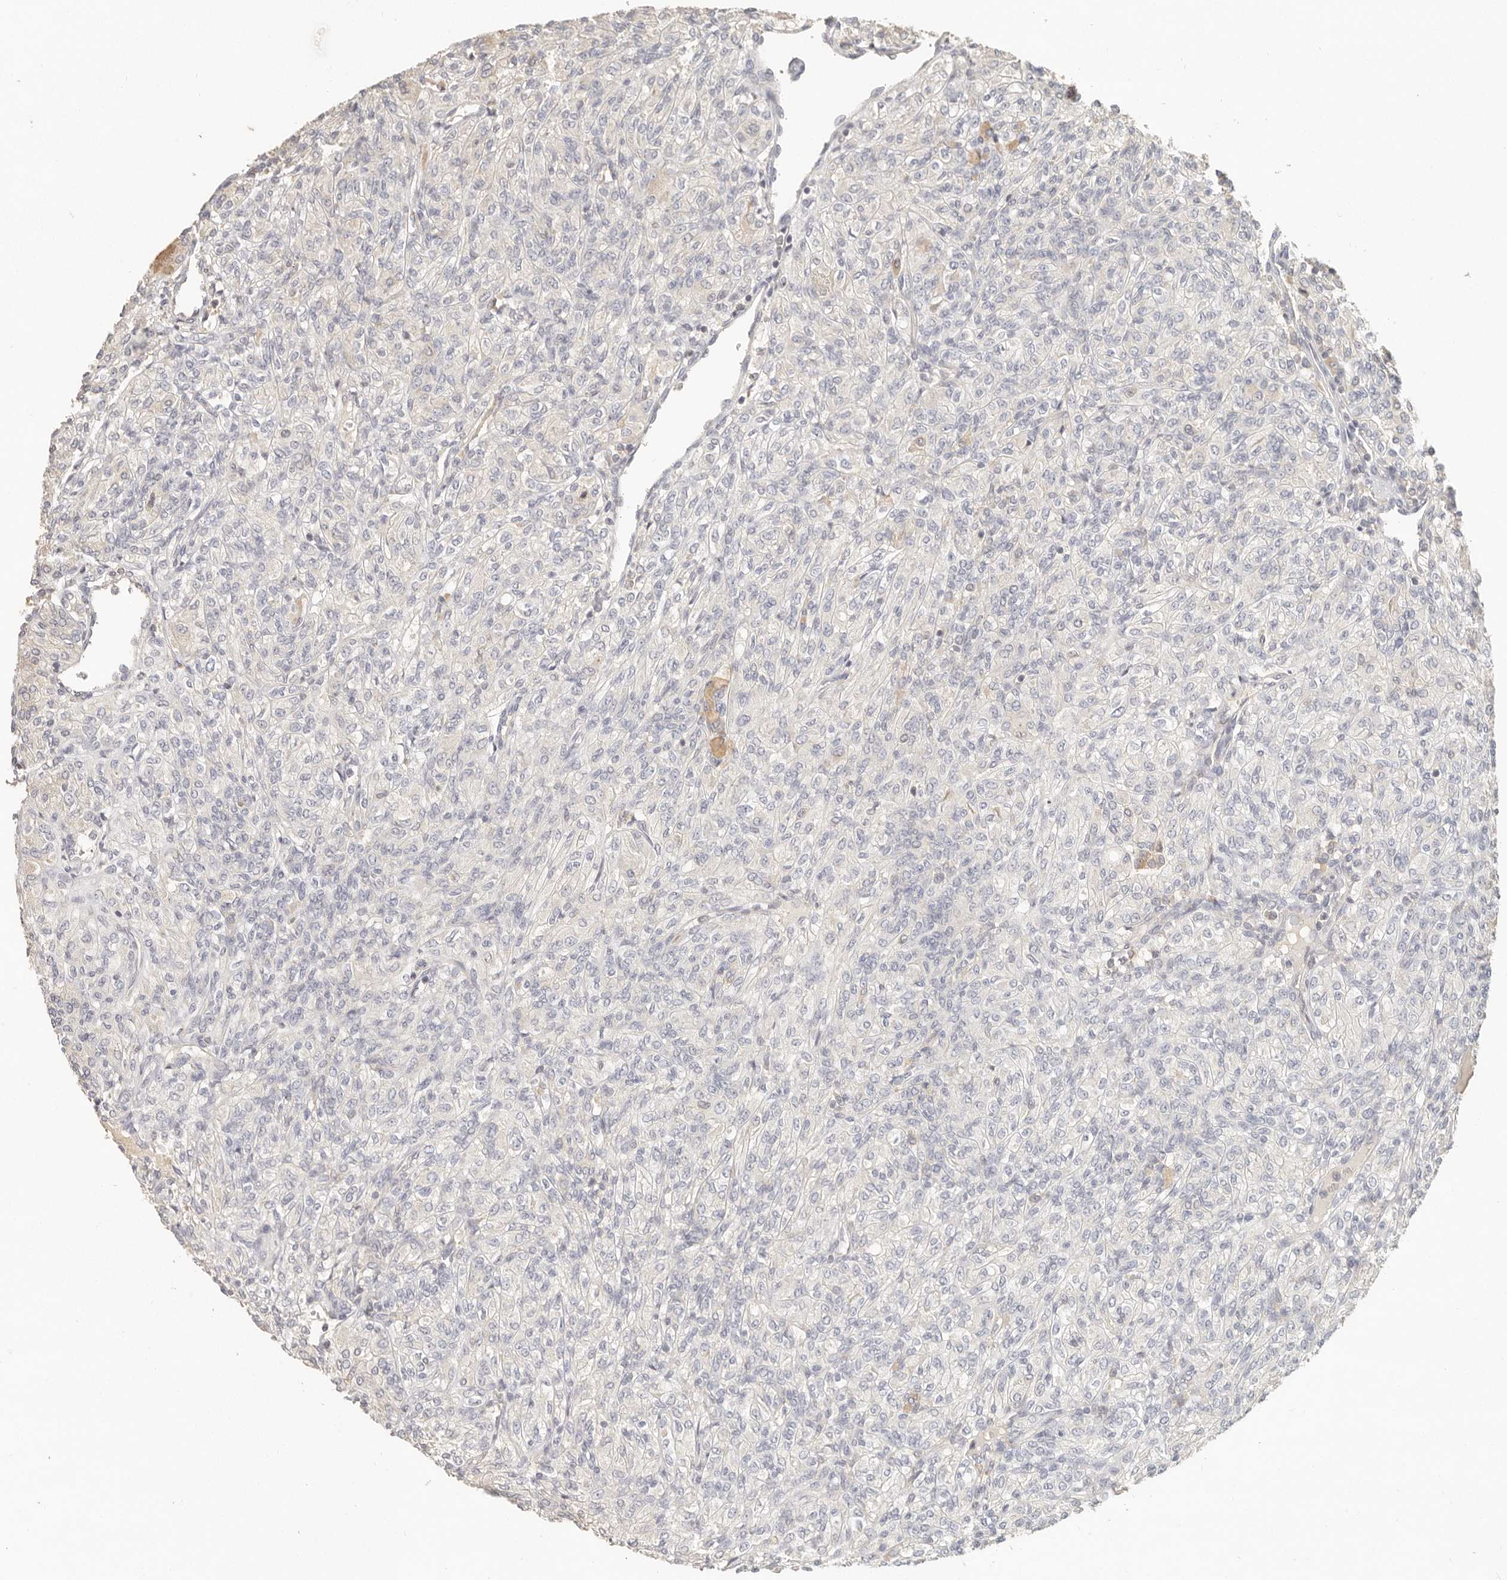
{"staining": {"intensity": "negative", "quantity": "none", "location": "none"}, "tissue": "renal cancer", "cell_type": "Tumor cells", "image_type": "cancer", "snomed": [{"axis": "morphology", "description": "Adenocarcinoma, NOS"}, {"axis": "topography", "description": "Kidney"}], "caption": "Immunohistochemistry photomicrograph of neoplastic tissue: human renal cancer (adenocarcinoma) stained with DAB (3,3'-diaminobenzidine) displays no significant protein positivity in tumor cells.", "gene": "CSK", "patient": {"sex": "male", "age": 77}}